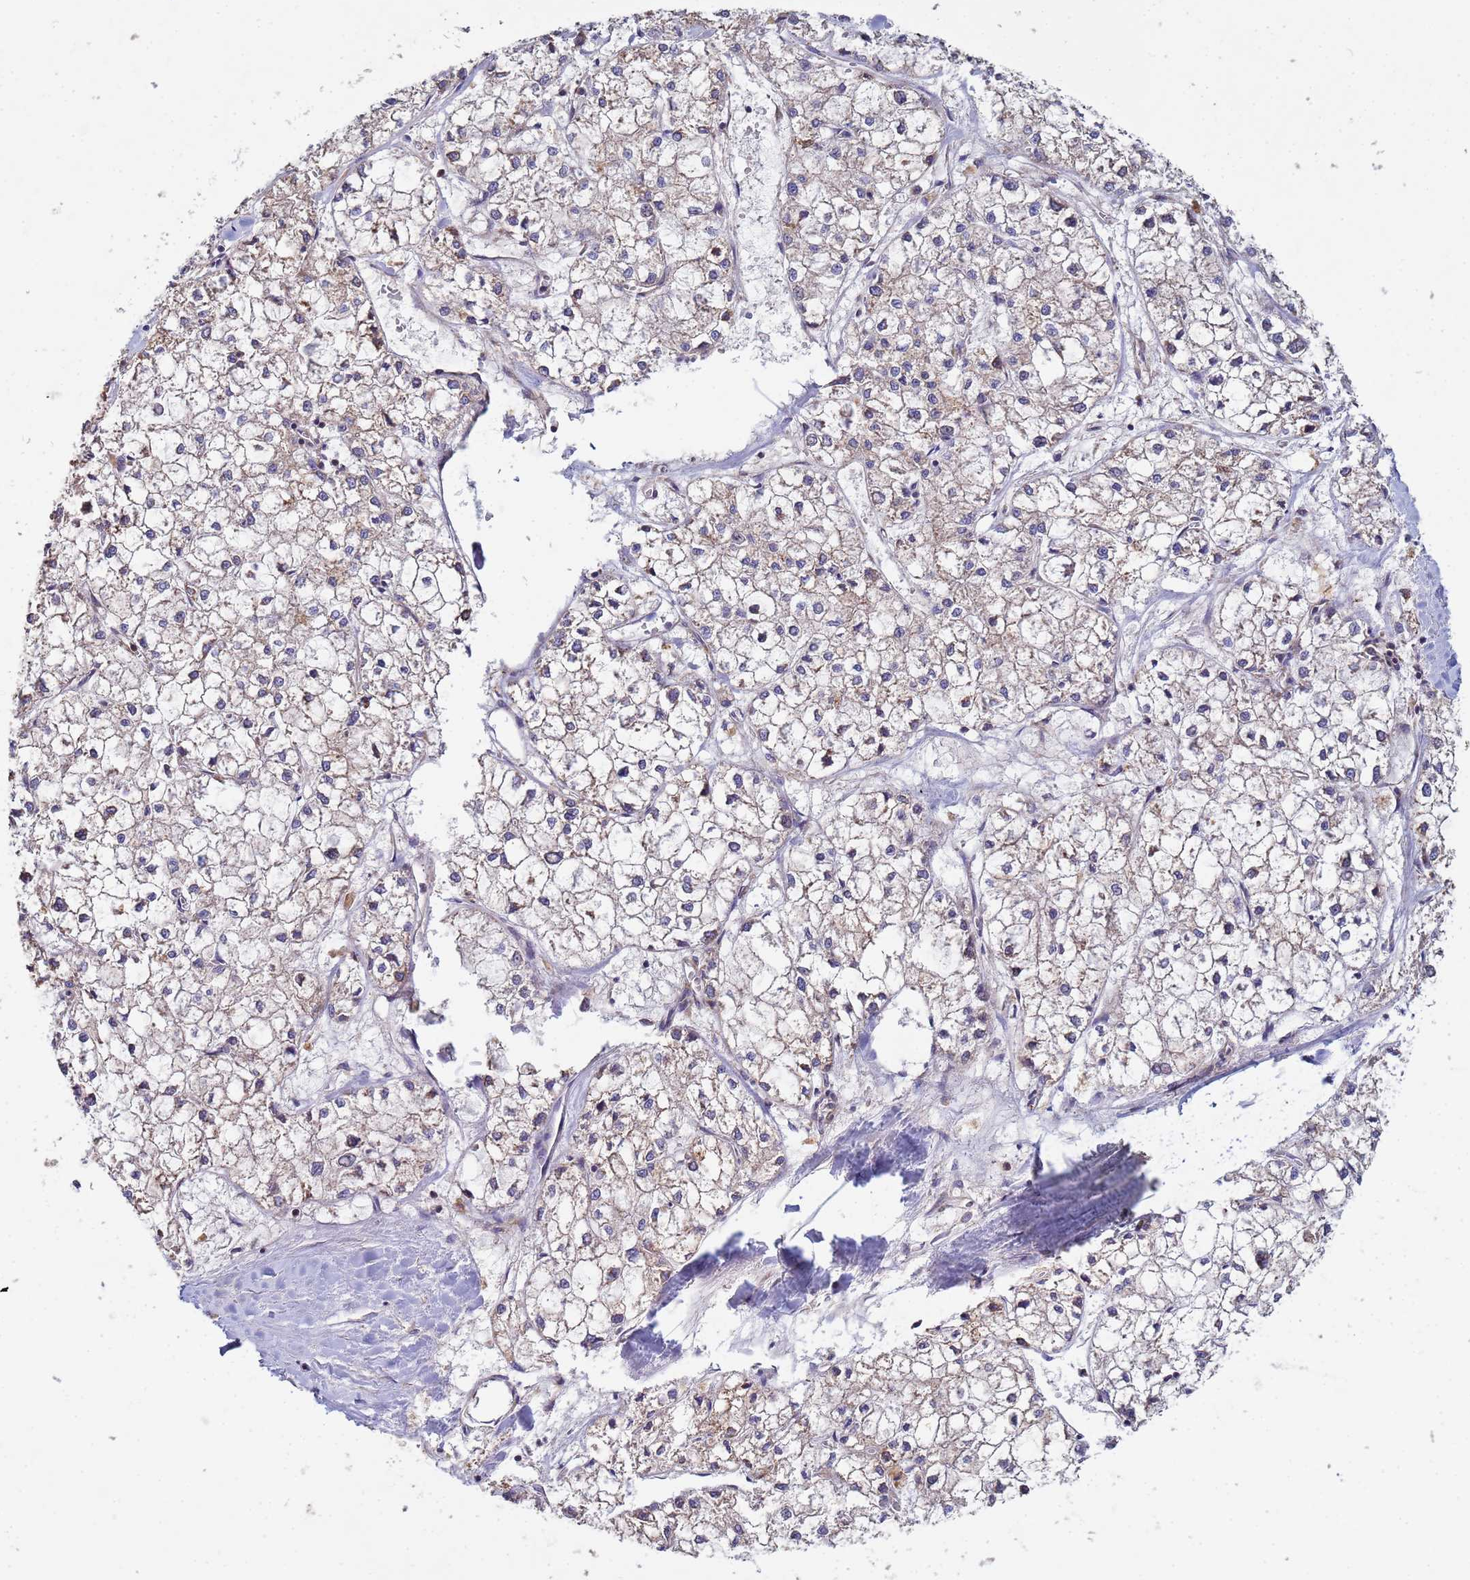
{"staining": {"intensity": "negative", "quantity": "none", "location": "none"}, "tissue": "liver cancer", "cell_type": "Tumor cells", "image_type": "cancer", "snomed": [{"axis": "morphology", "description": "Carcinoma, Hepatocellular, NOS"}, {"axis": "topography", "description": "Liver"}], "caption": "Hepatocellular carcinoma (liver) was stained to show a protein in brown. There is no significant positivity in tumor cells. The staining is performed using DAB (3,3'-diaminobenzidine) brown chromogen with nuclei counter-stained in using hematoxylin.", "gene": "CDC34", "patient": {"sex": "female", "age": 43}}